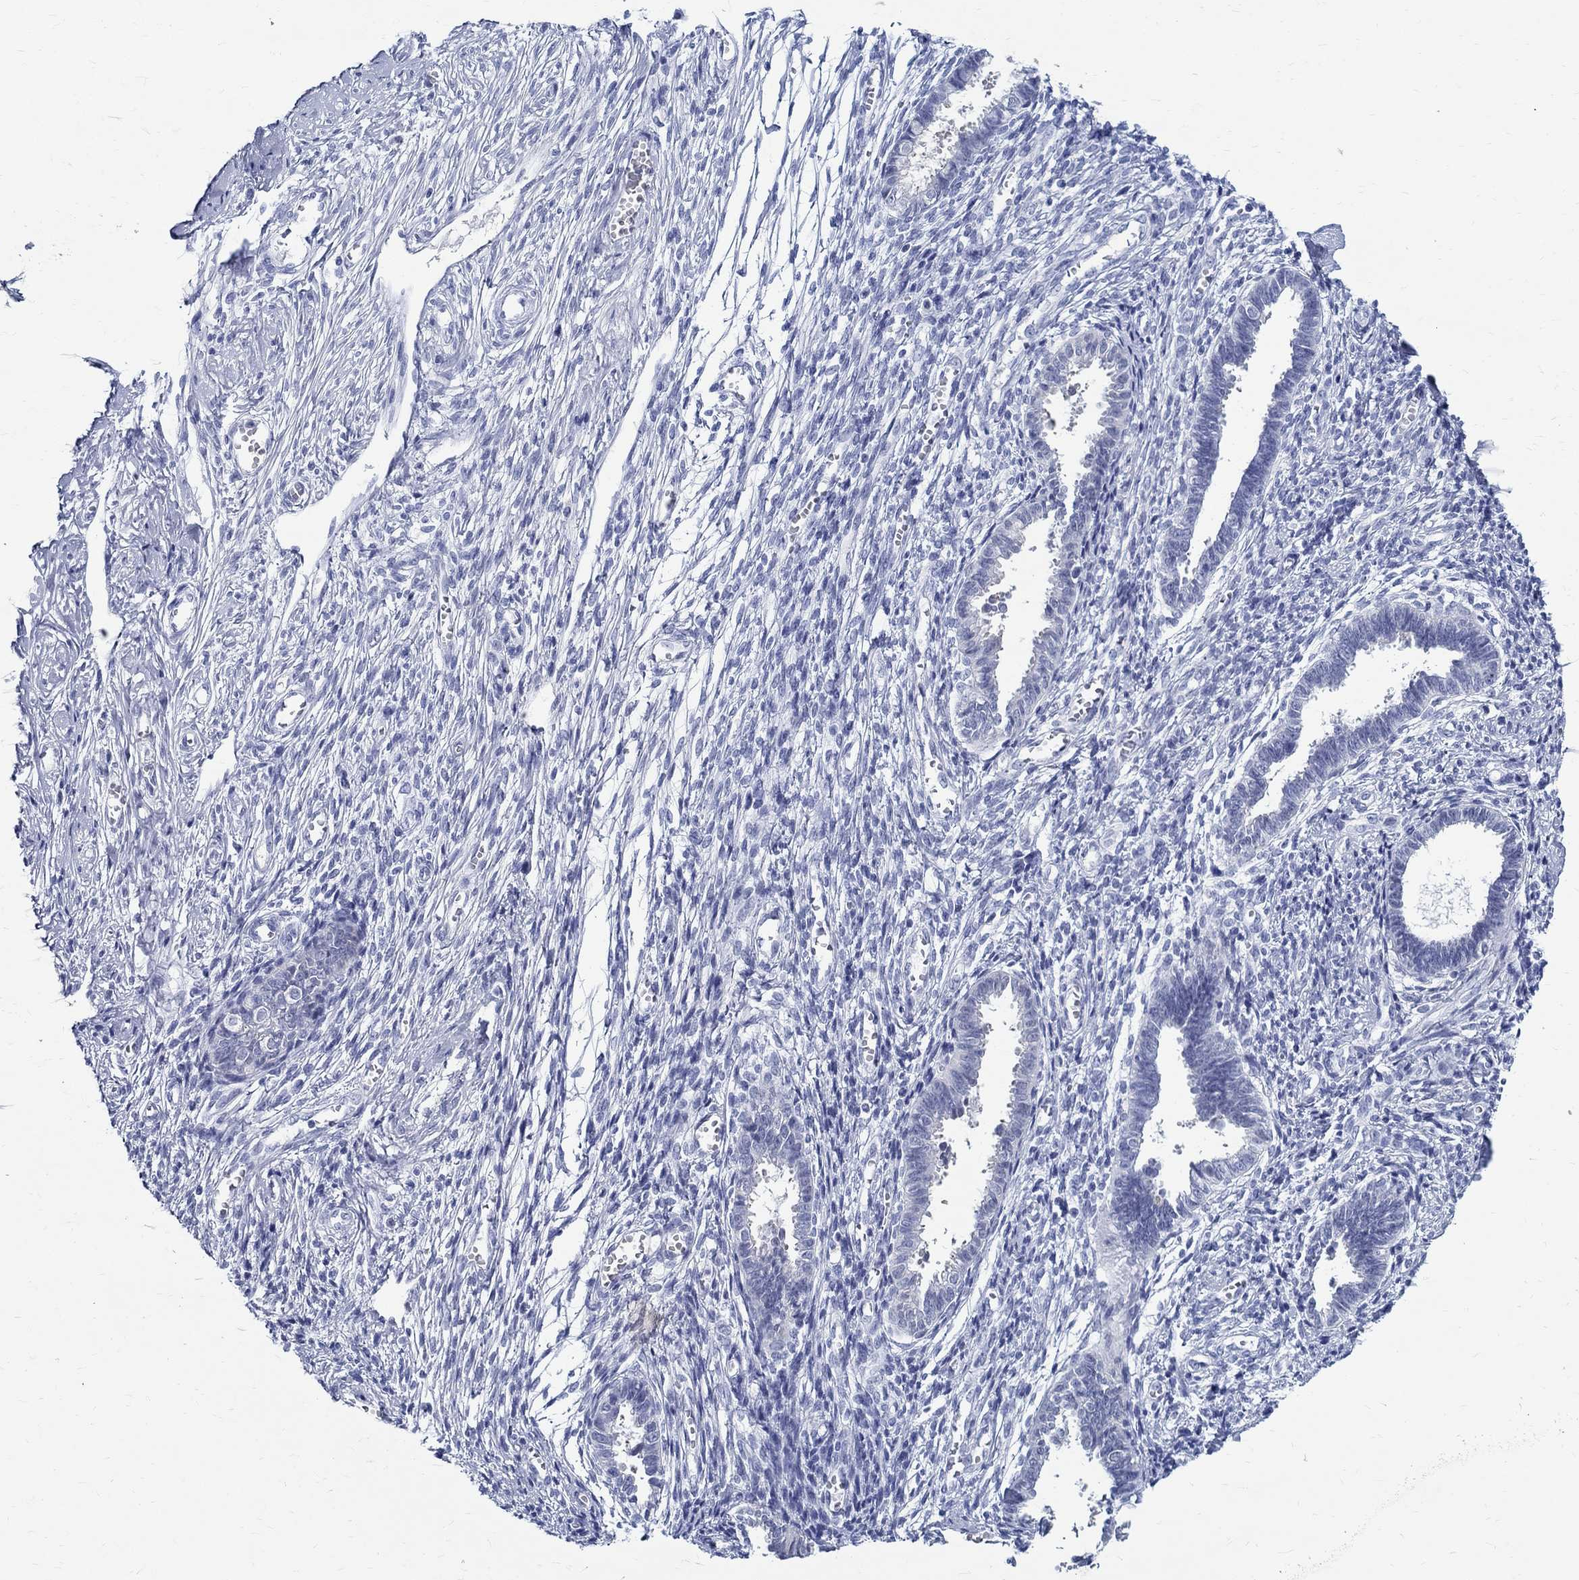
{"staining": {"intensity": "negative", "quantity": "none", "location": "none"}, "tissue": "endometrium", "cell_type": "Cells in endometrial stroma", "image_type": "normal", "snomed": [{"axis": "morphology", "description": "Normal tissue, NOS"}, {"axis": "topography", "description": "Cervix"}, {"axis": "topography", "description": "Endometrium"}], "caption": "DAB immunohistochemical staining of unremarkable endometrium reveals no significant staining in cells in endometrial stroma. The staining was performed using DAB to visualize the protein expression in brown, while the nuclei were stained in blue with hematoxylin (Magnification: 20x).", "gene": "BSPRY", "patient": {"sex": "female", "age": 37}}